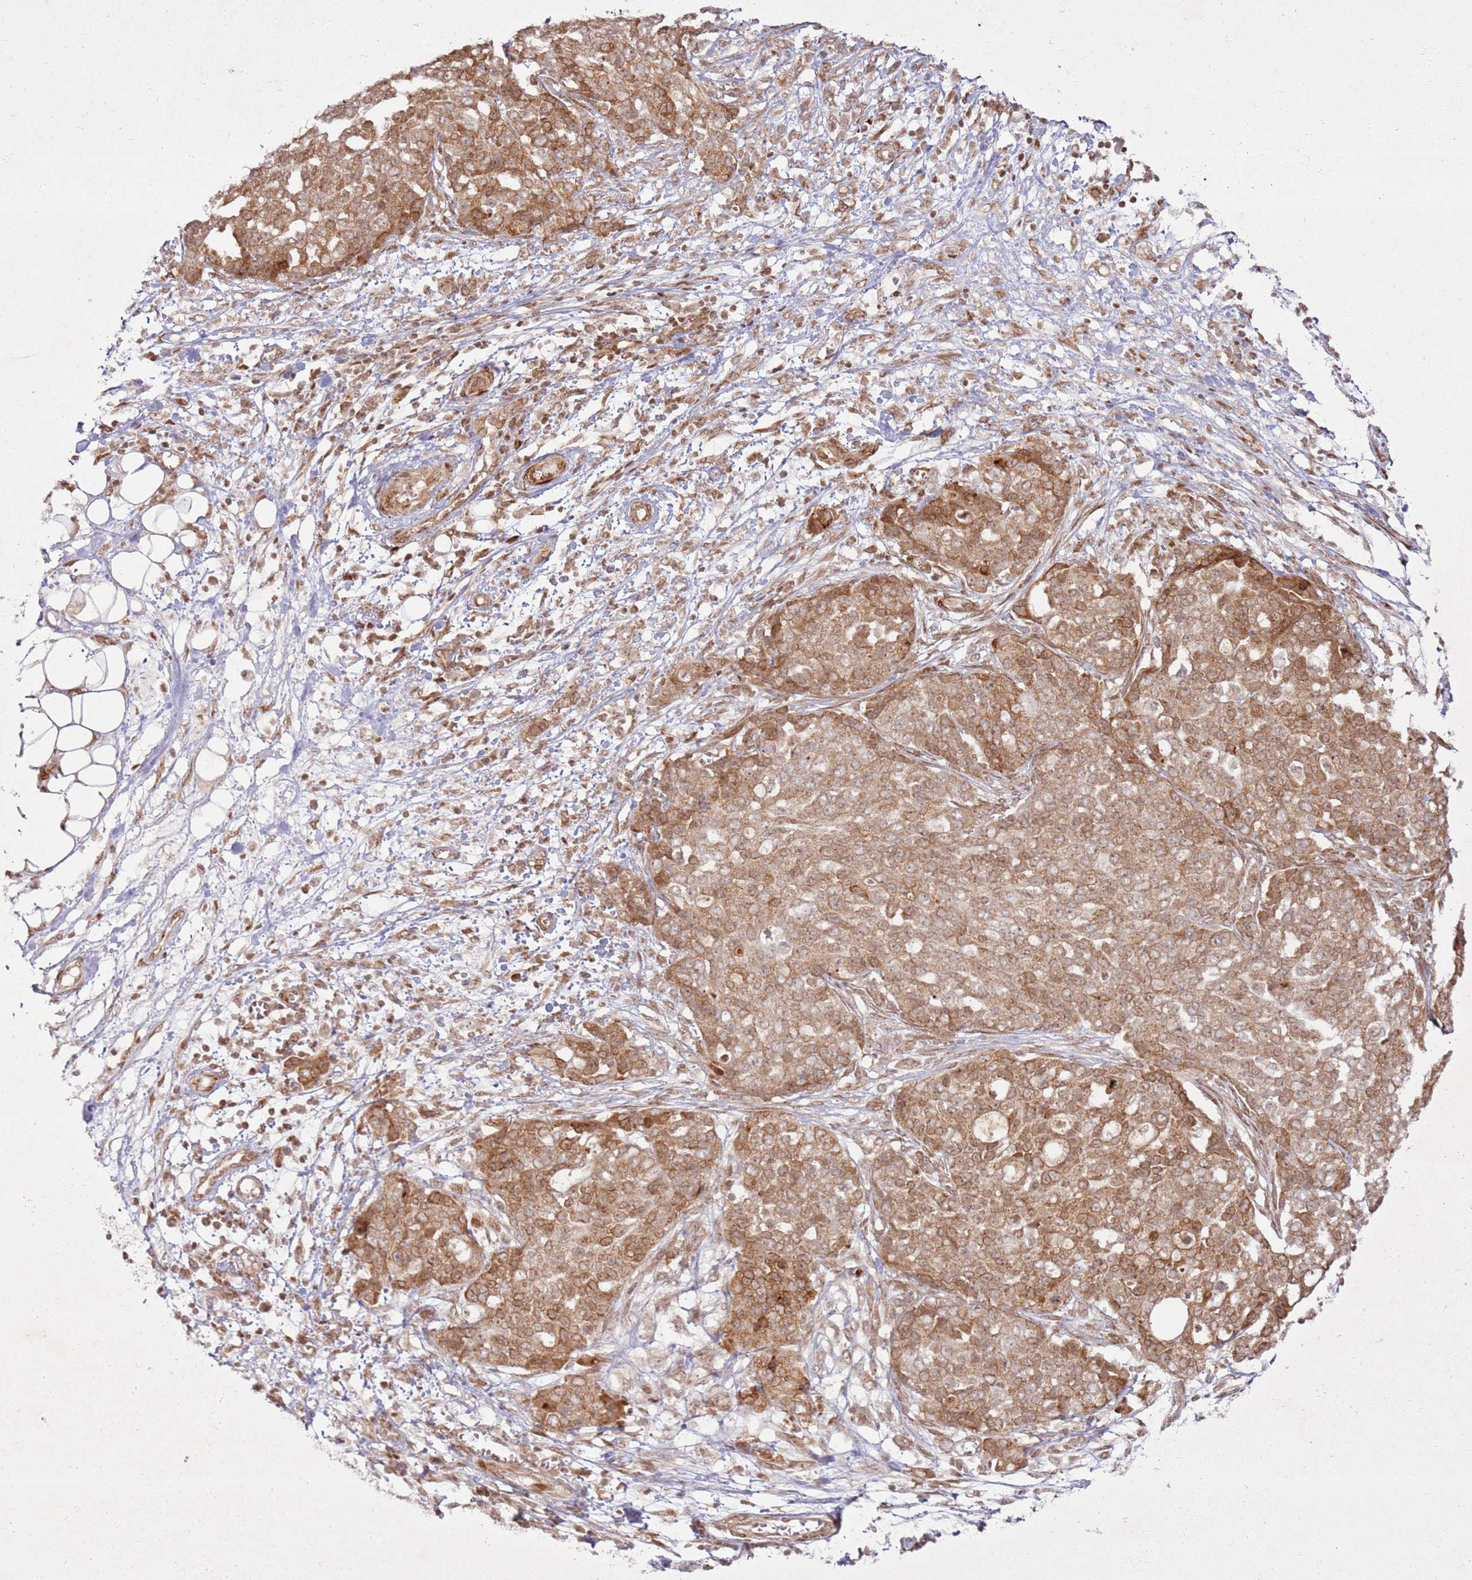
{"staining": {"intensity": "moderate", "quantity": ">75%", "location": "cytoplasmic/membranous,nuclear"}, "tissue": "ovarian cancer", "cell_type": "Tumor cells", "image_type": "cancer", "snomed": [{"axis": "morphology", "description": "Cystadenocarcinoma, serous, NOS"}, {"axis": "topography", "description": "Soft tissue"}, {"axis": "topography", "description": "Ovary"}], "caption": "Tumor cells show medium levels of moderate cytoplasmic/membranous and nuclear staining in approximately >75% of cells in ovarian cancer (serous cystadenocarcinoma).", "gene": "KLHL36", "patient": {"sex": "female", "age": 57}}